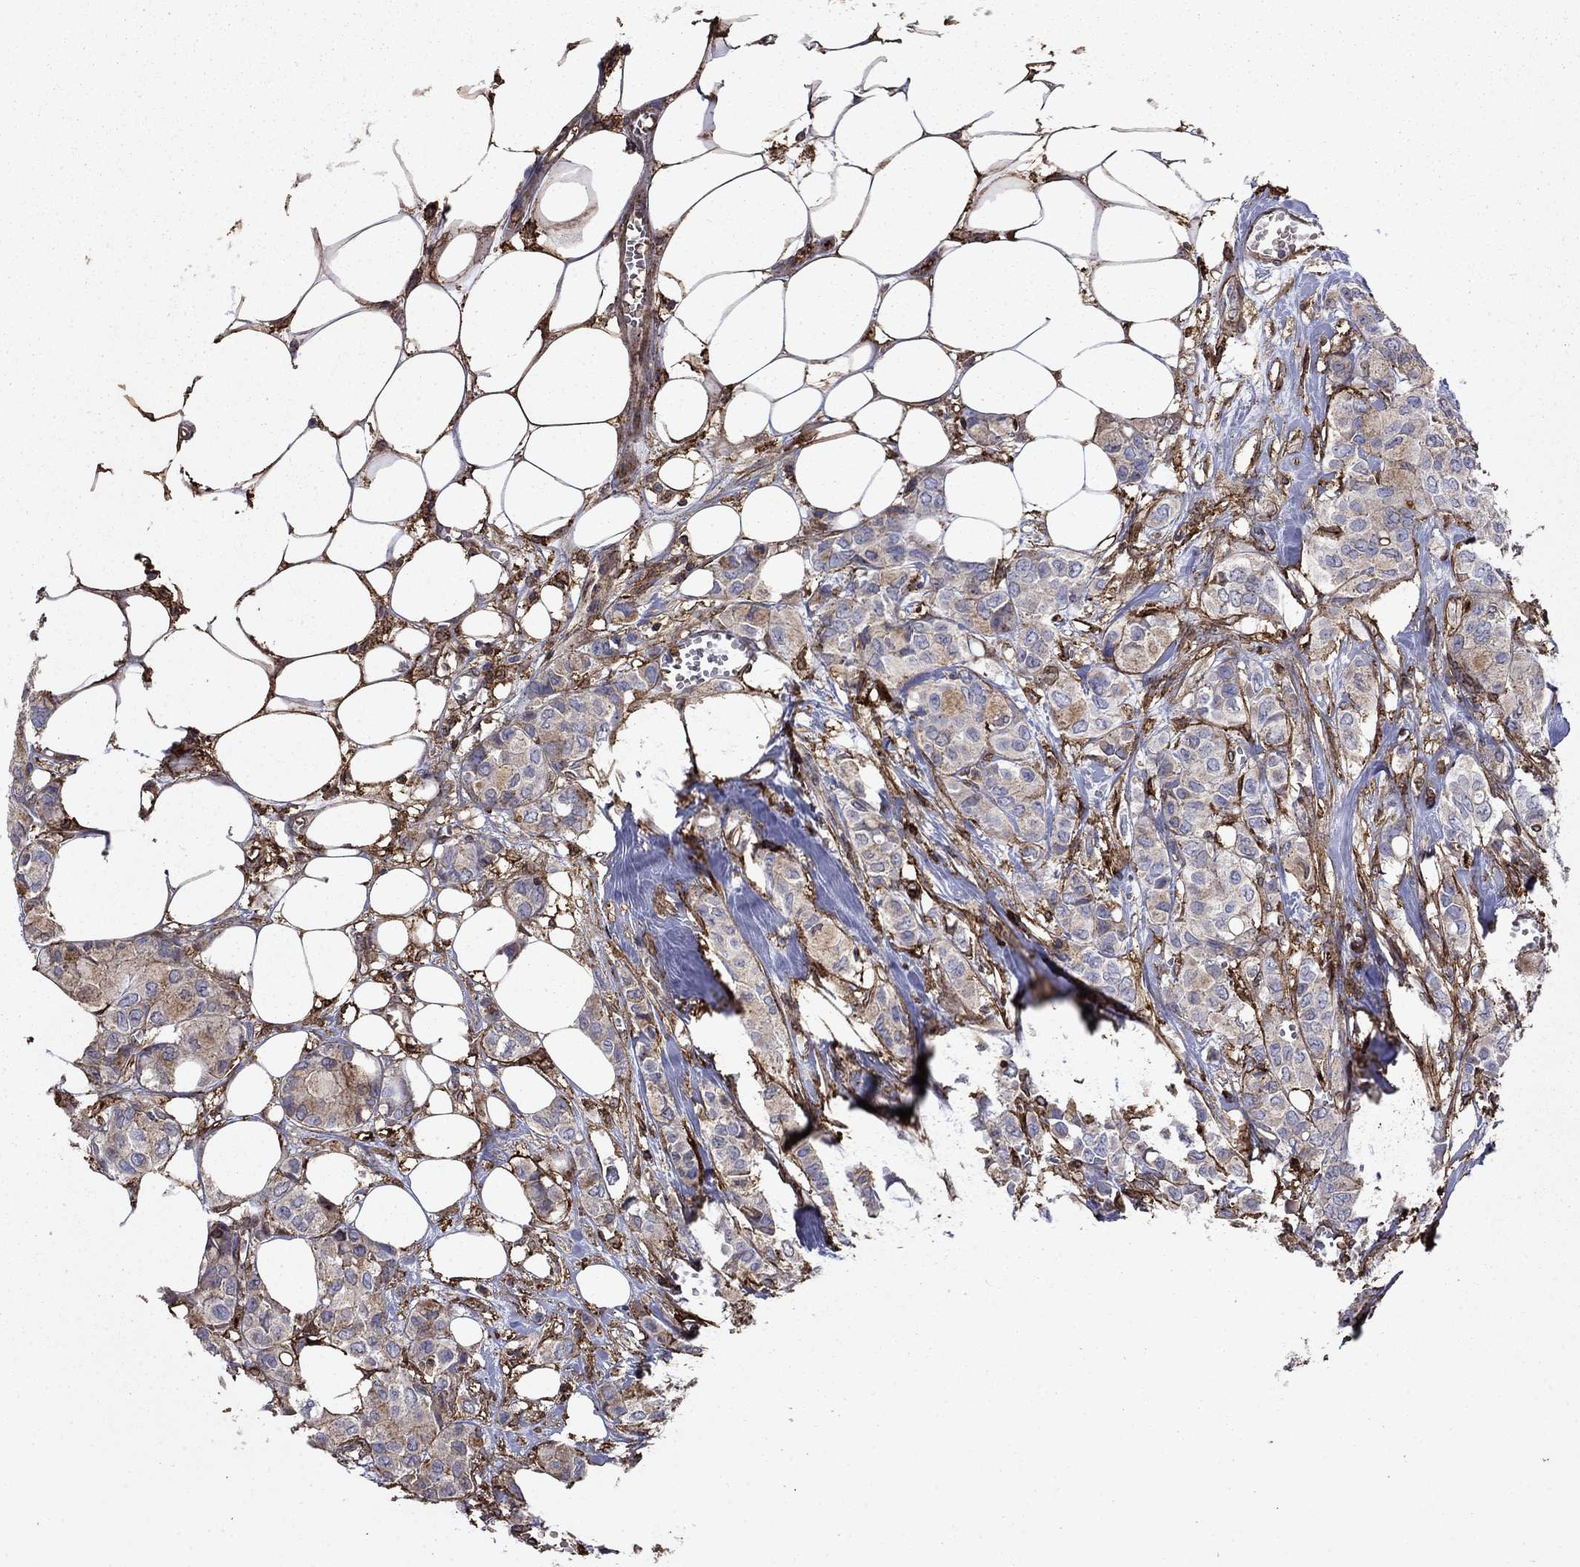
{"staining": {"intensity": "weak", "quantity": "<25%", "location": "cytoplasmic/membranous"}, "tissue": "breast cancer", "cell_type": "Tumor cells", "image_type": "cancer", "snomed": [{"axis": "morphology", "description": "Duct carcinoma"}, {"axis": "topography", "description": "Breast"}], "caption": "This micrograph is of breast cancer (intraductal carcinoma) stained with IHC to label a protein in brown with the nuclei are counter-stained blue. There is no staining in tumor cells.", "gene": "PLAU", "patient": {"sex": "female", "age": 85}}